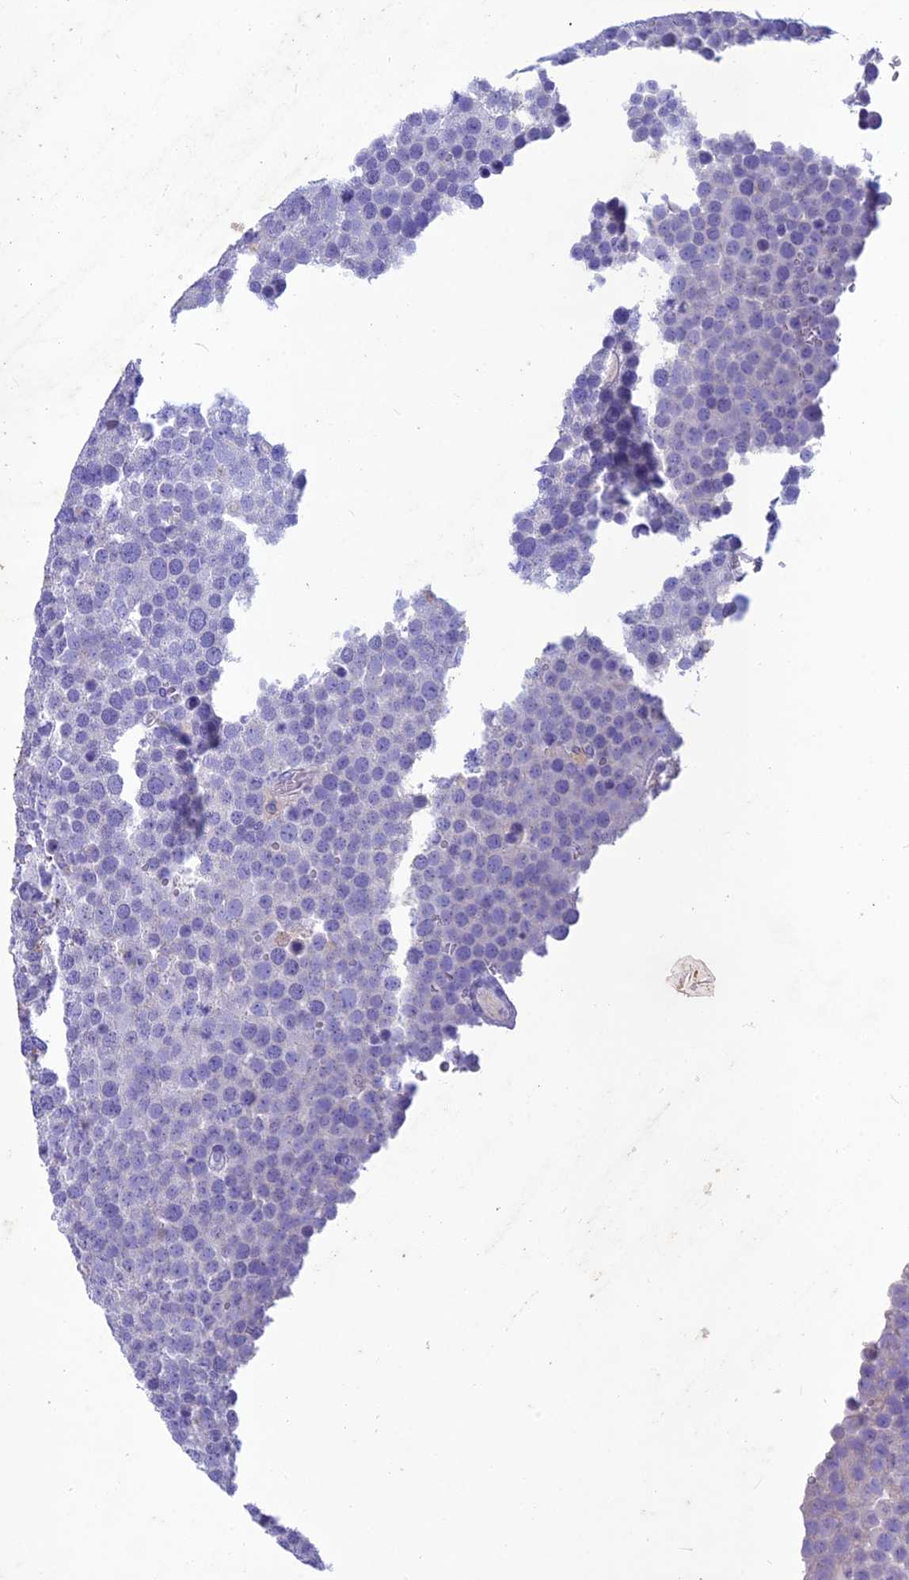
{"staining": {"intensity": "negative", "quantity": "none", "location": "none"}, "tissue": "testis cancer", "cell_type": "Tumor cells", "image_type": "cancer", "snomed": [{"axis": "morphology", "description": "Seminoma, NOS"}, {"axis": "topography", "description": "Testis"}], "caption": "Tumor cells are negative for protein expression in human testis cancer. Brightfield microscopy of immunohistochemistry (IHC) stained with DAB (3,3'-diaminobenzidine) (brown) and hematoxylin (blue), captured at high magnification.", "gene": "IFT172", "patient": {"sex": "male", "age": 71}}